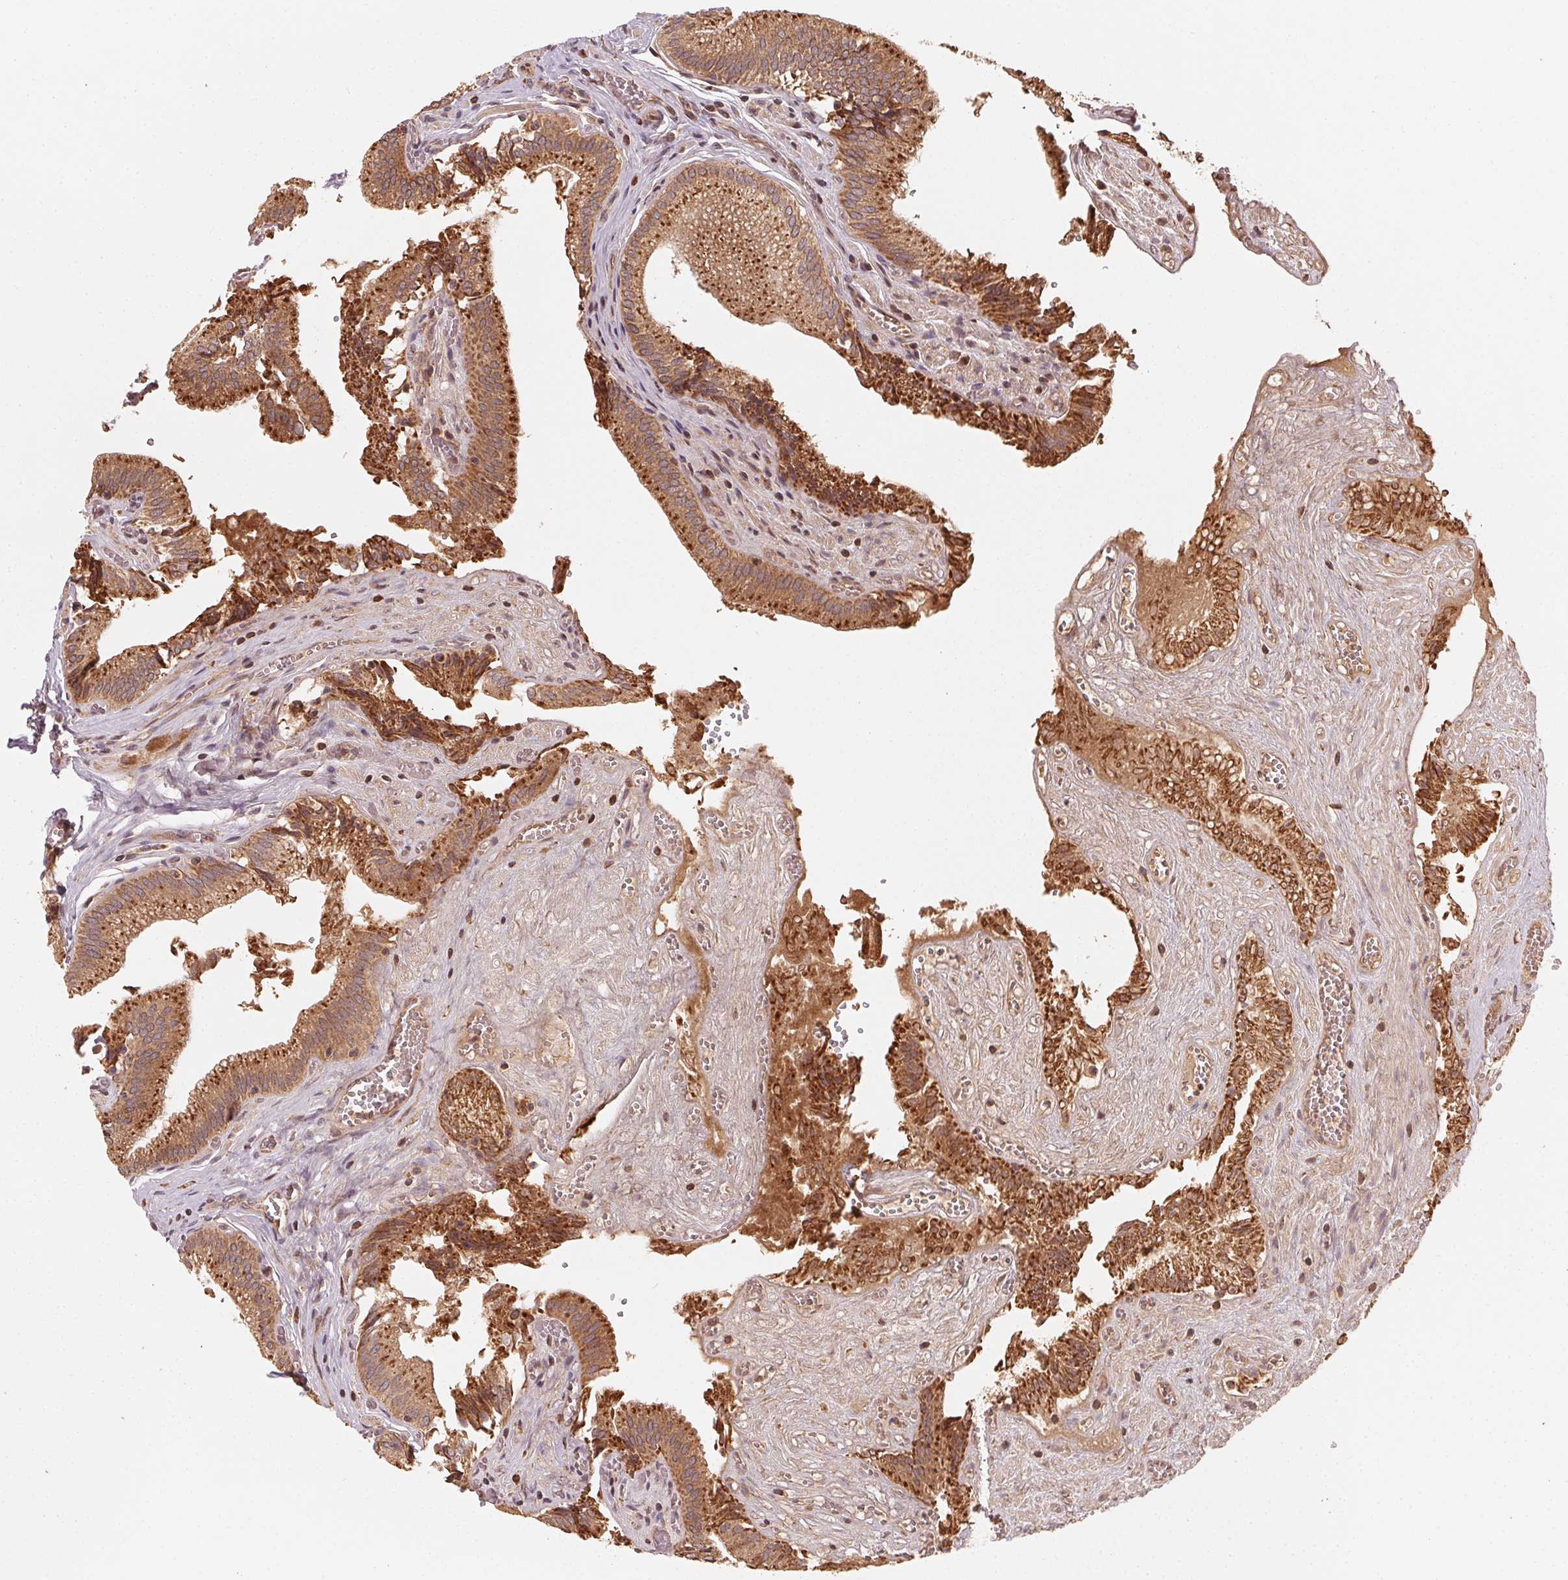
{"staining": {"intensity": "strong", "quantity": ">75%", "location": "cytoplasmic/membranous"}, "tissue": "gallbladder", "cell_type": "Glandular cells", "image_type": "normal", "snomed": [{"axis": "morphology", "description": "Normal tissue, NOS"}, {"axis": "topography", "description": "Gallbladder"}, {"axis": "topography", "description": "Peripheral nerve tissue"}], "caption": "The immunohistochemical stain highlights strong cytoplasmic/membranous staining in glandular cells of benign gallbladder.", "gene": "WBP2", "patient": {"sex": "male", "age": 17}}